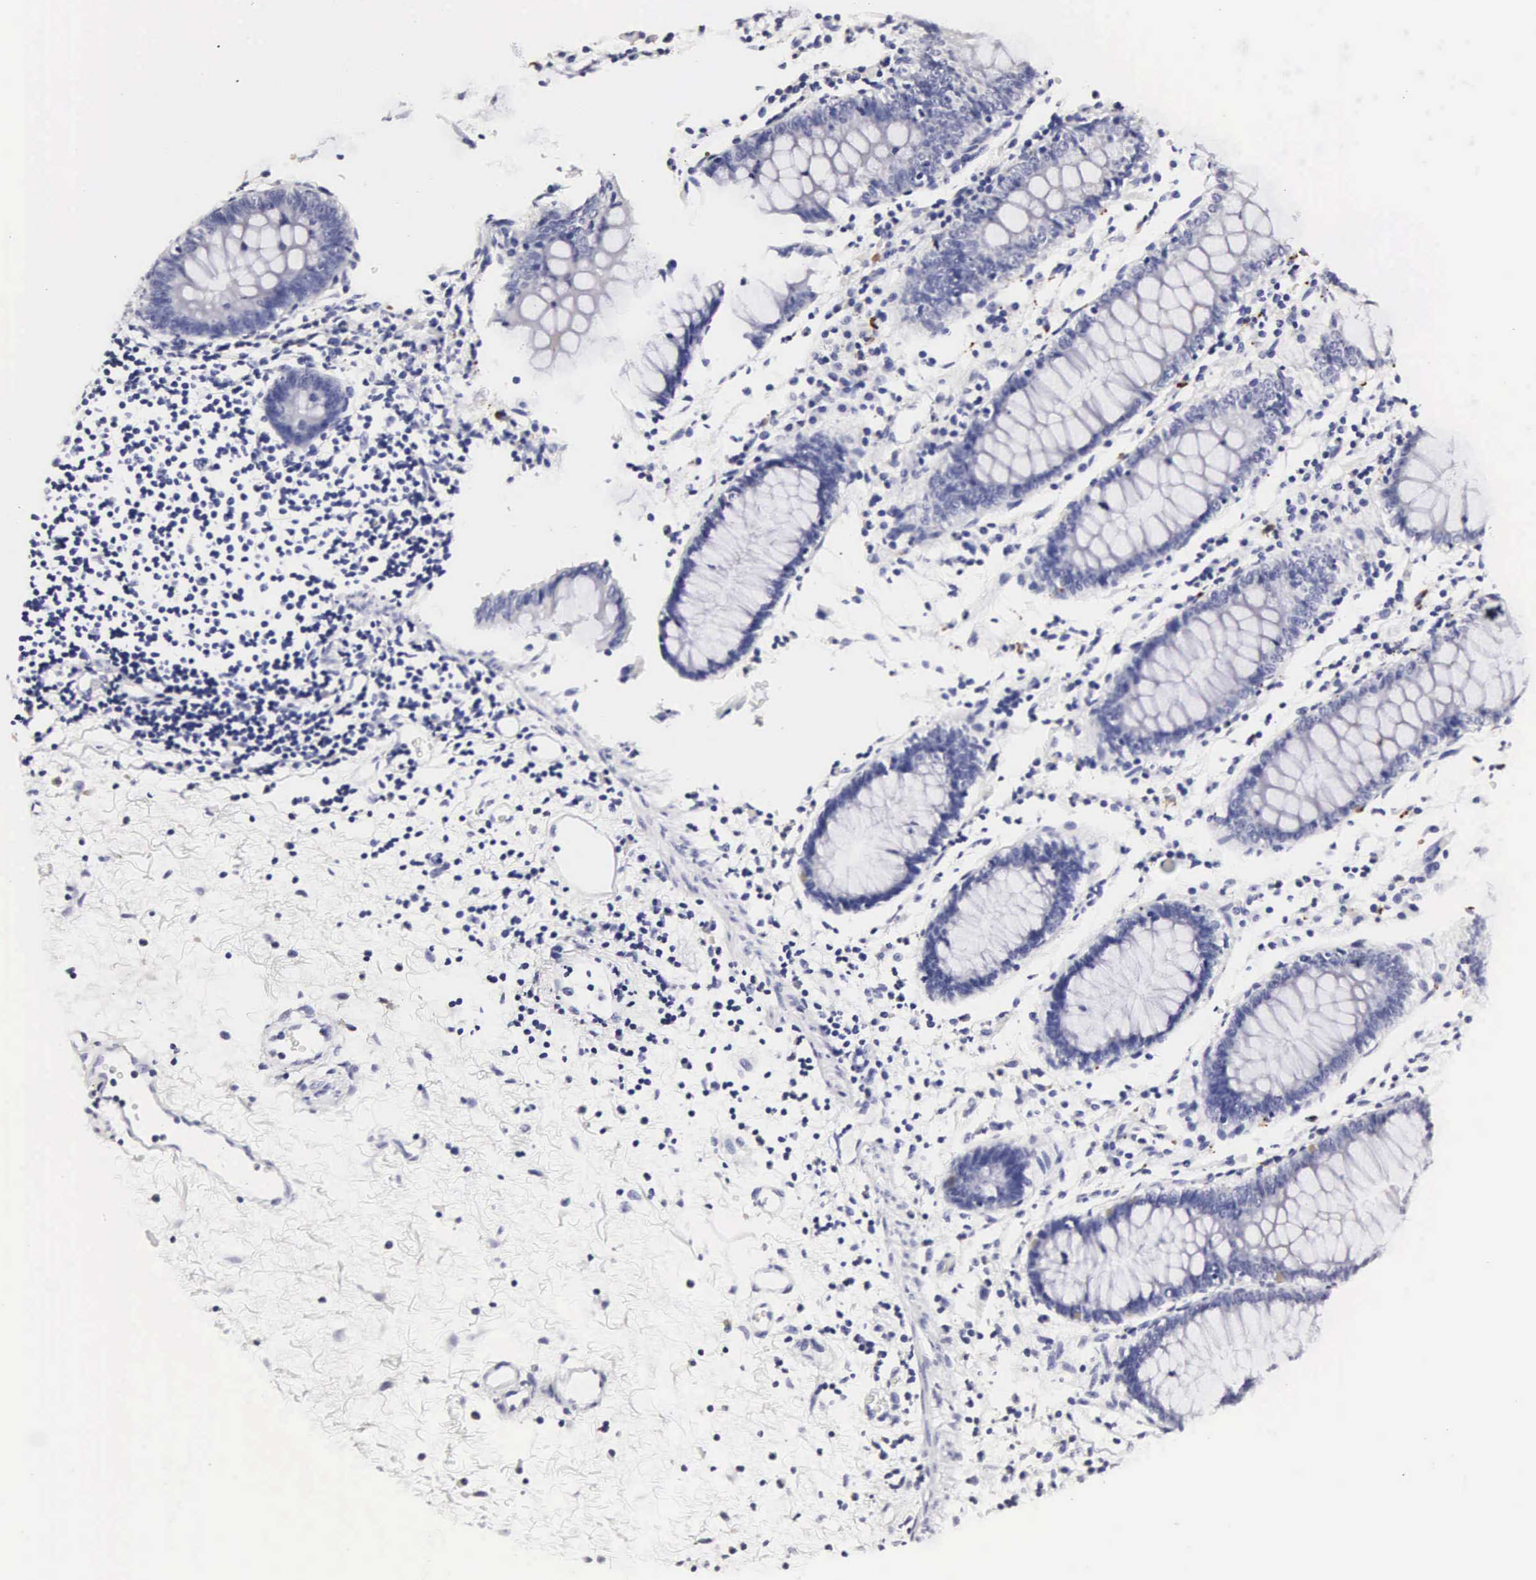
{"staining": {"intensity": "negative", "quantity": "none", "location": "none"}, "tissue": "colon", "cell_type": "Endothelial cells", "image_type": "normal", "snomed": [{"axis": "morphology", "description": "Normal tissue, NOS"}, {"axis": "topography", "description": "Colon"}], "caption": "Endothelial cells show no significant staining in unremarkable colon. Nuclei are stained in blue.", "gene": "RNASE6", "patient": {"sex": "female", "age": 55}}